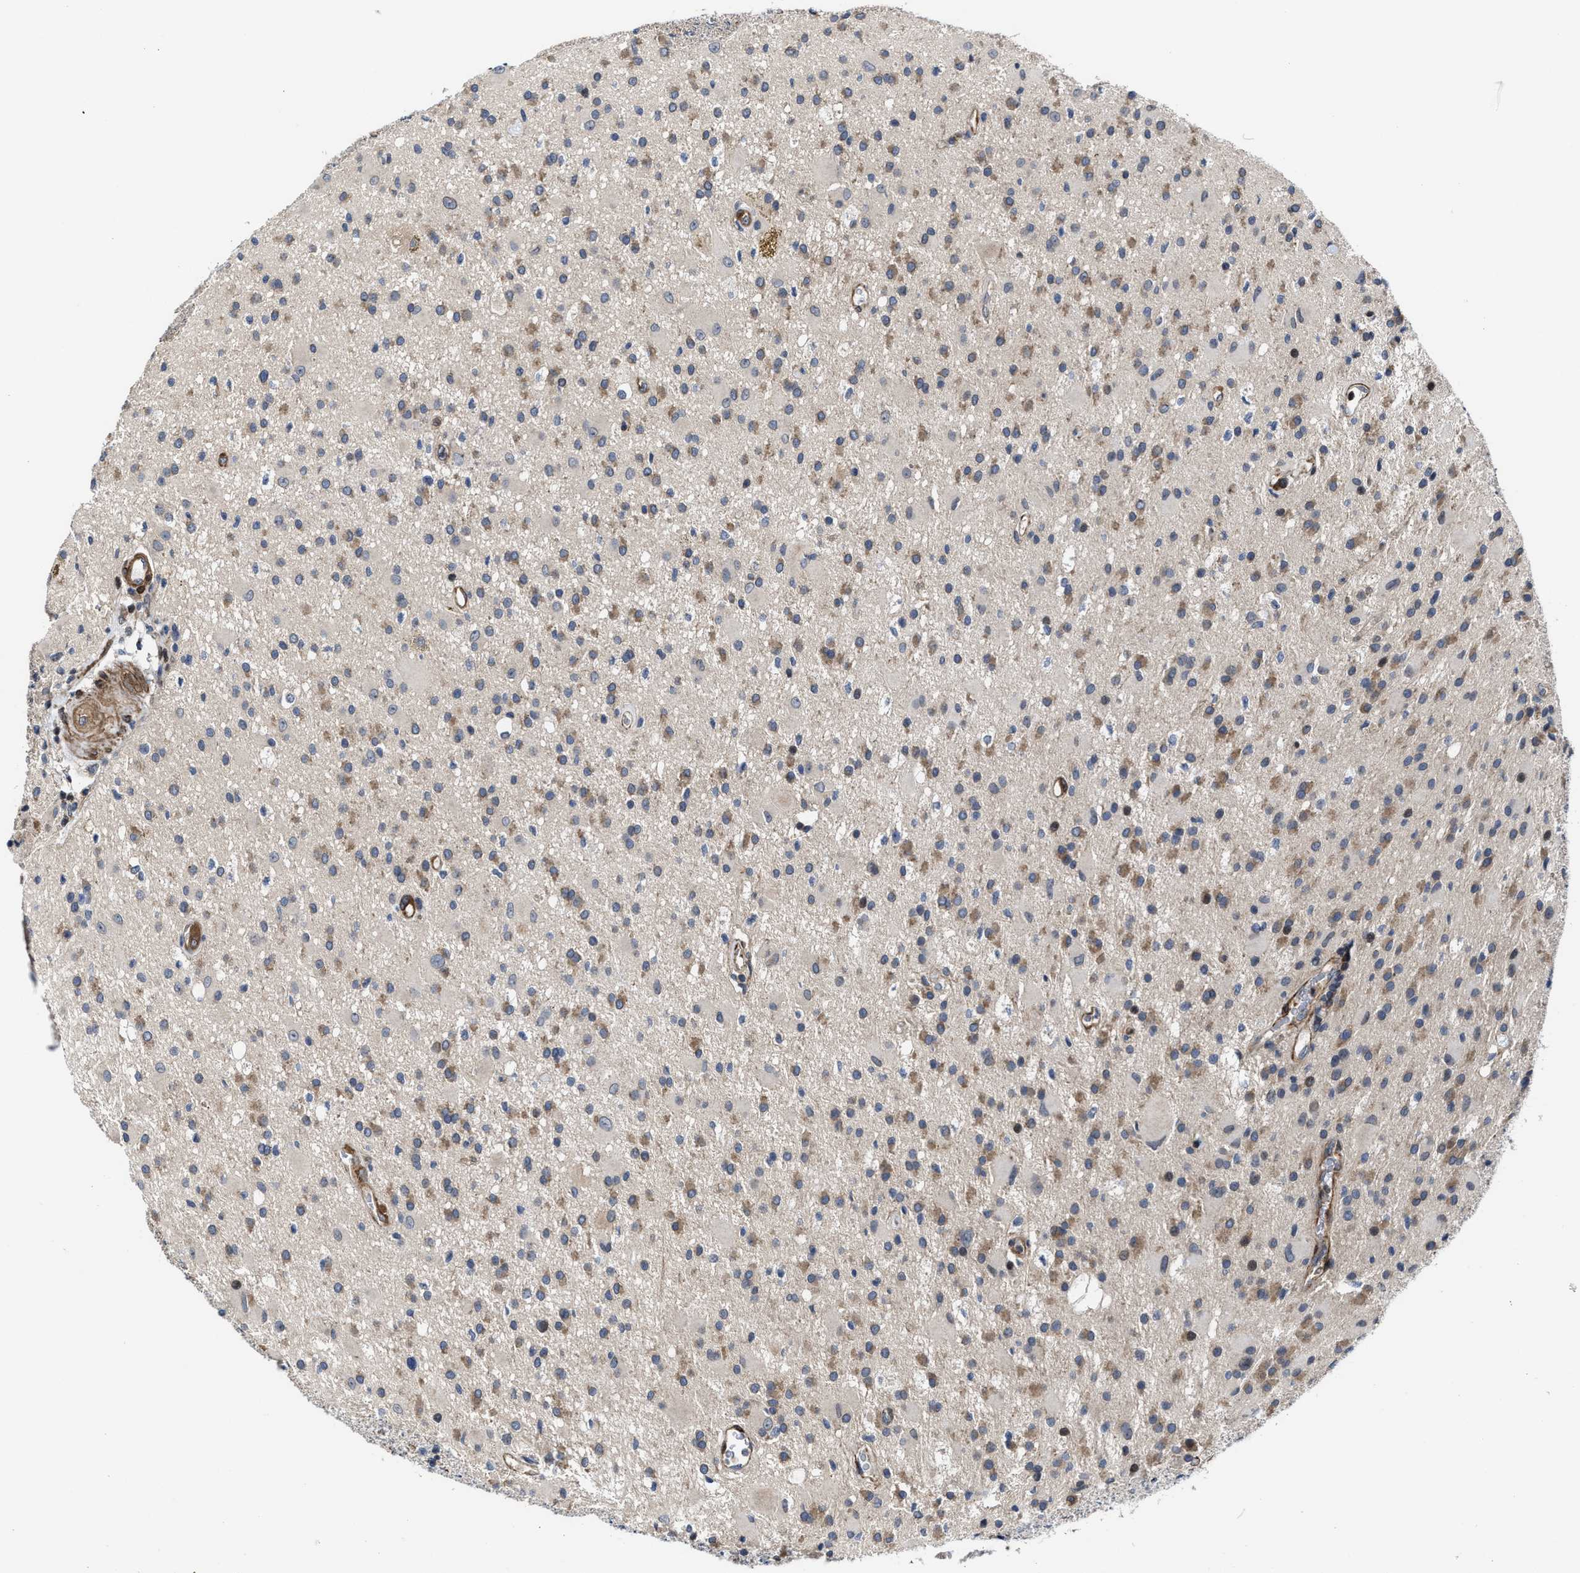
{"staining": {"intensity": "weak", "quantity": "25%-75%", "location": "cytoplasmic/membranous"}, "tissue": "glioma", "cell_type": "Tumor cells", "image_type": "cancer", "snomed": [{"axis": "morphology", "description": "Glioma, malignant, Low grade"}, {"axis": "topography", "description": "Brain"}], "caption": "Immunohistochemistry (IHC) histopathology image of human glioma stained for a protein (brown), which shows low levels of weak cytoplasmic/membranous expression in approximately 25%-75% of tumor cells.", "gene": "TGFB1I1", "patient": {"sex": "male", "age": 58}}